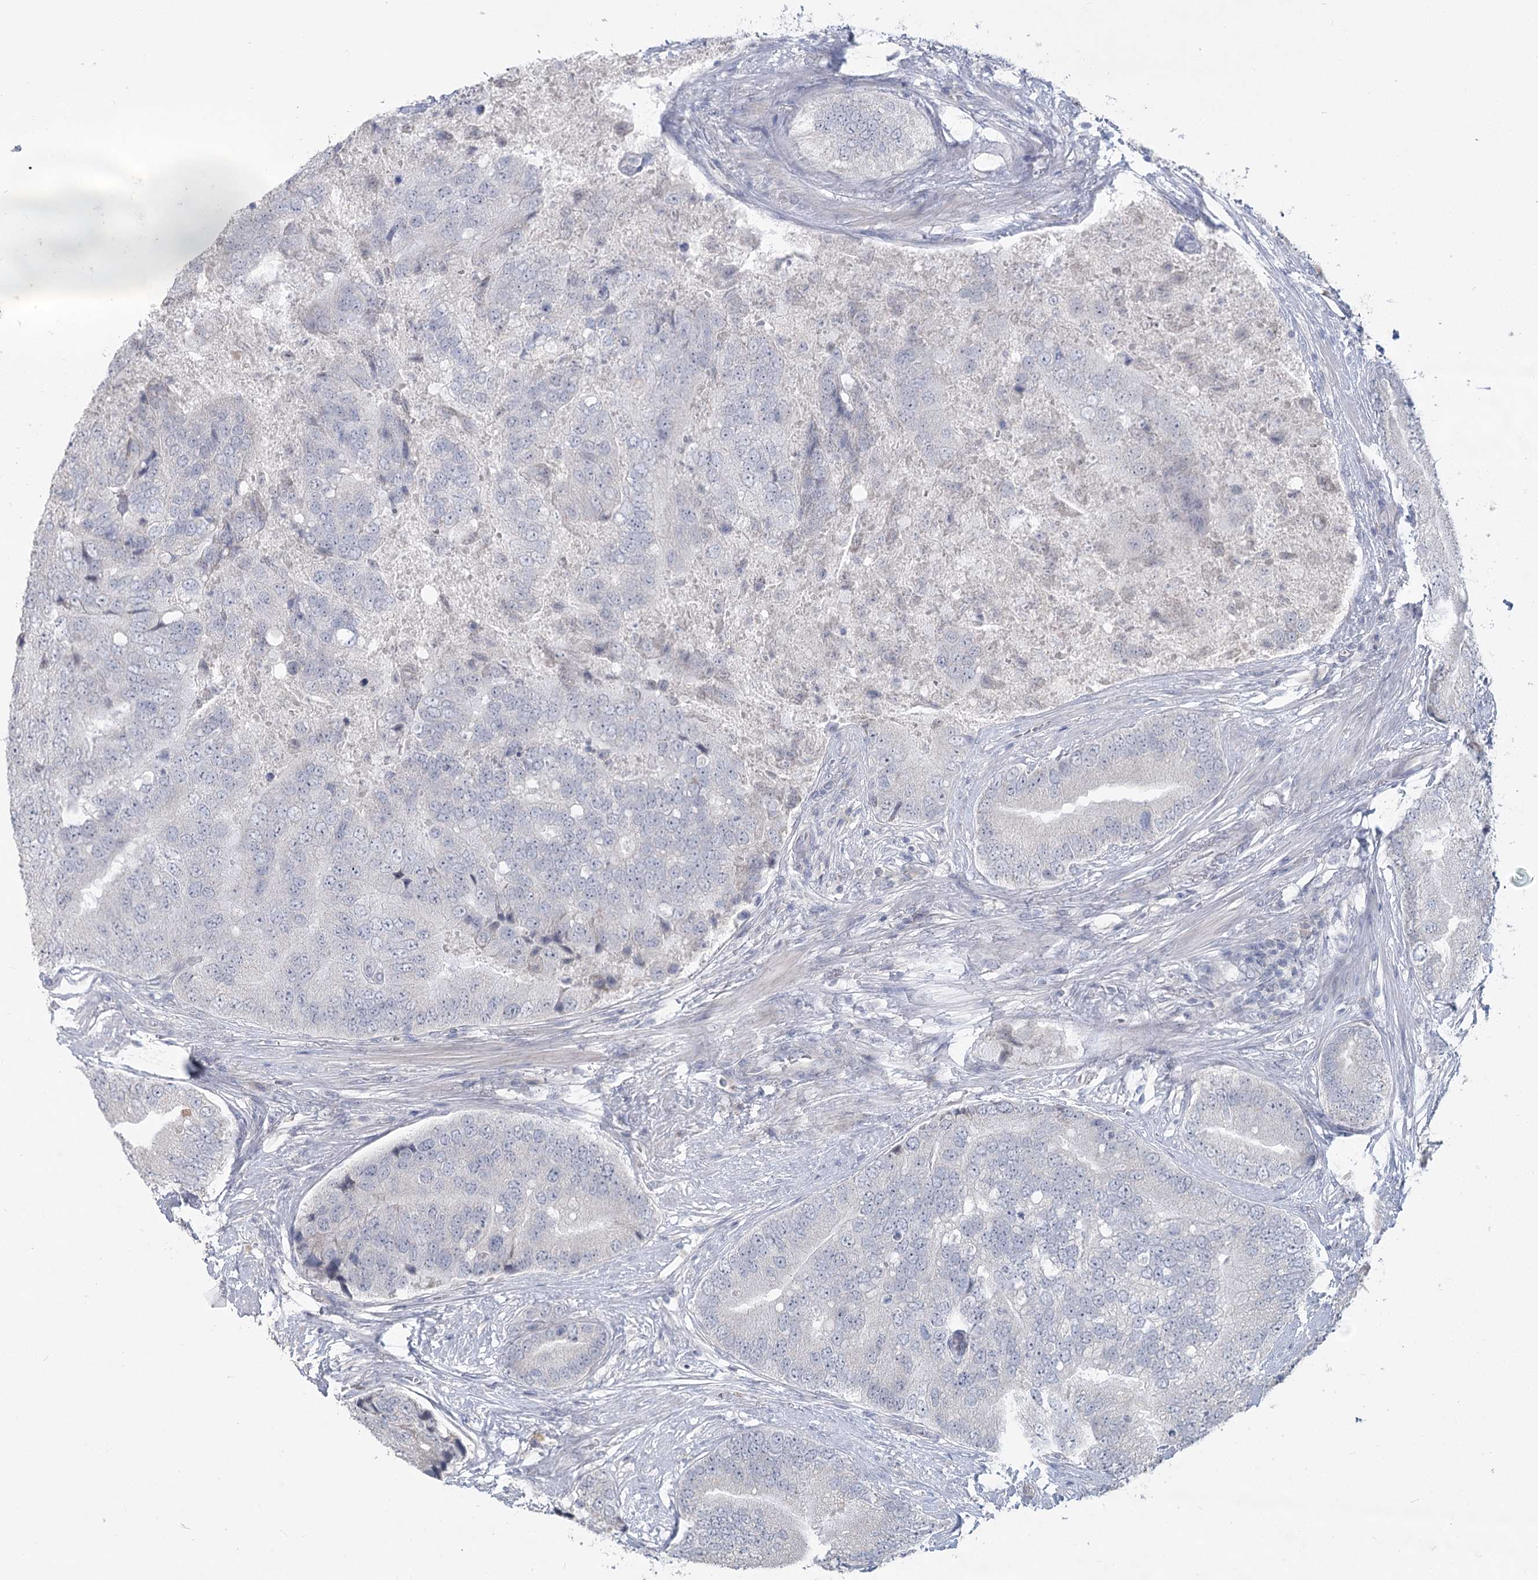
{"staining": {"intensity": "negative", "quantity": "none", "location": "none"}, "tissue": "prostate cancer", "cell_type": "Tumor cells", "image_type": "cancer", "snomed": [{"axis": "morphology", "description": "Adenocarcinoma, High grade"}, {"axis": "topography", "description": "Prostate"}], "caption": "This is an immunohistochemistry micrograph of prostate adenocarcinoma (high-grade). There is no positivity in tumor cells.", "gene": "SLC9A3", "patient": {"sex": "male", "age": 70}}